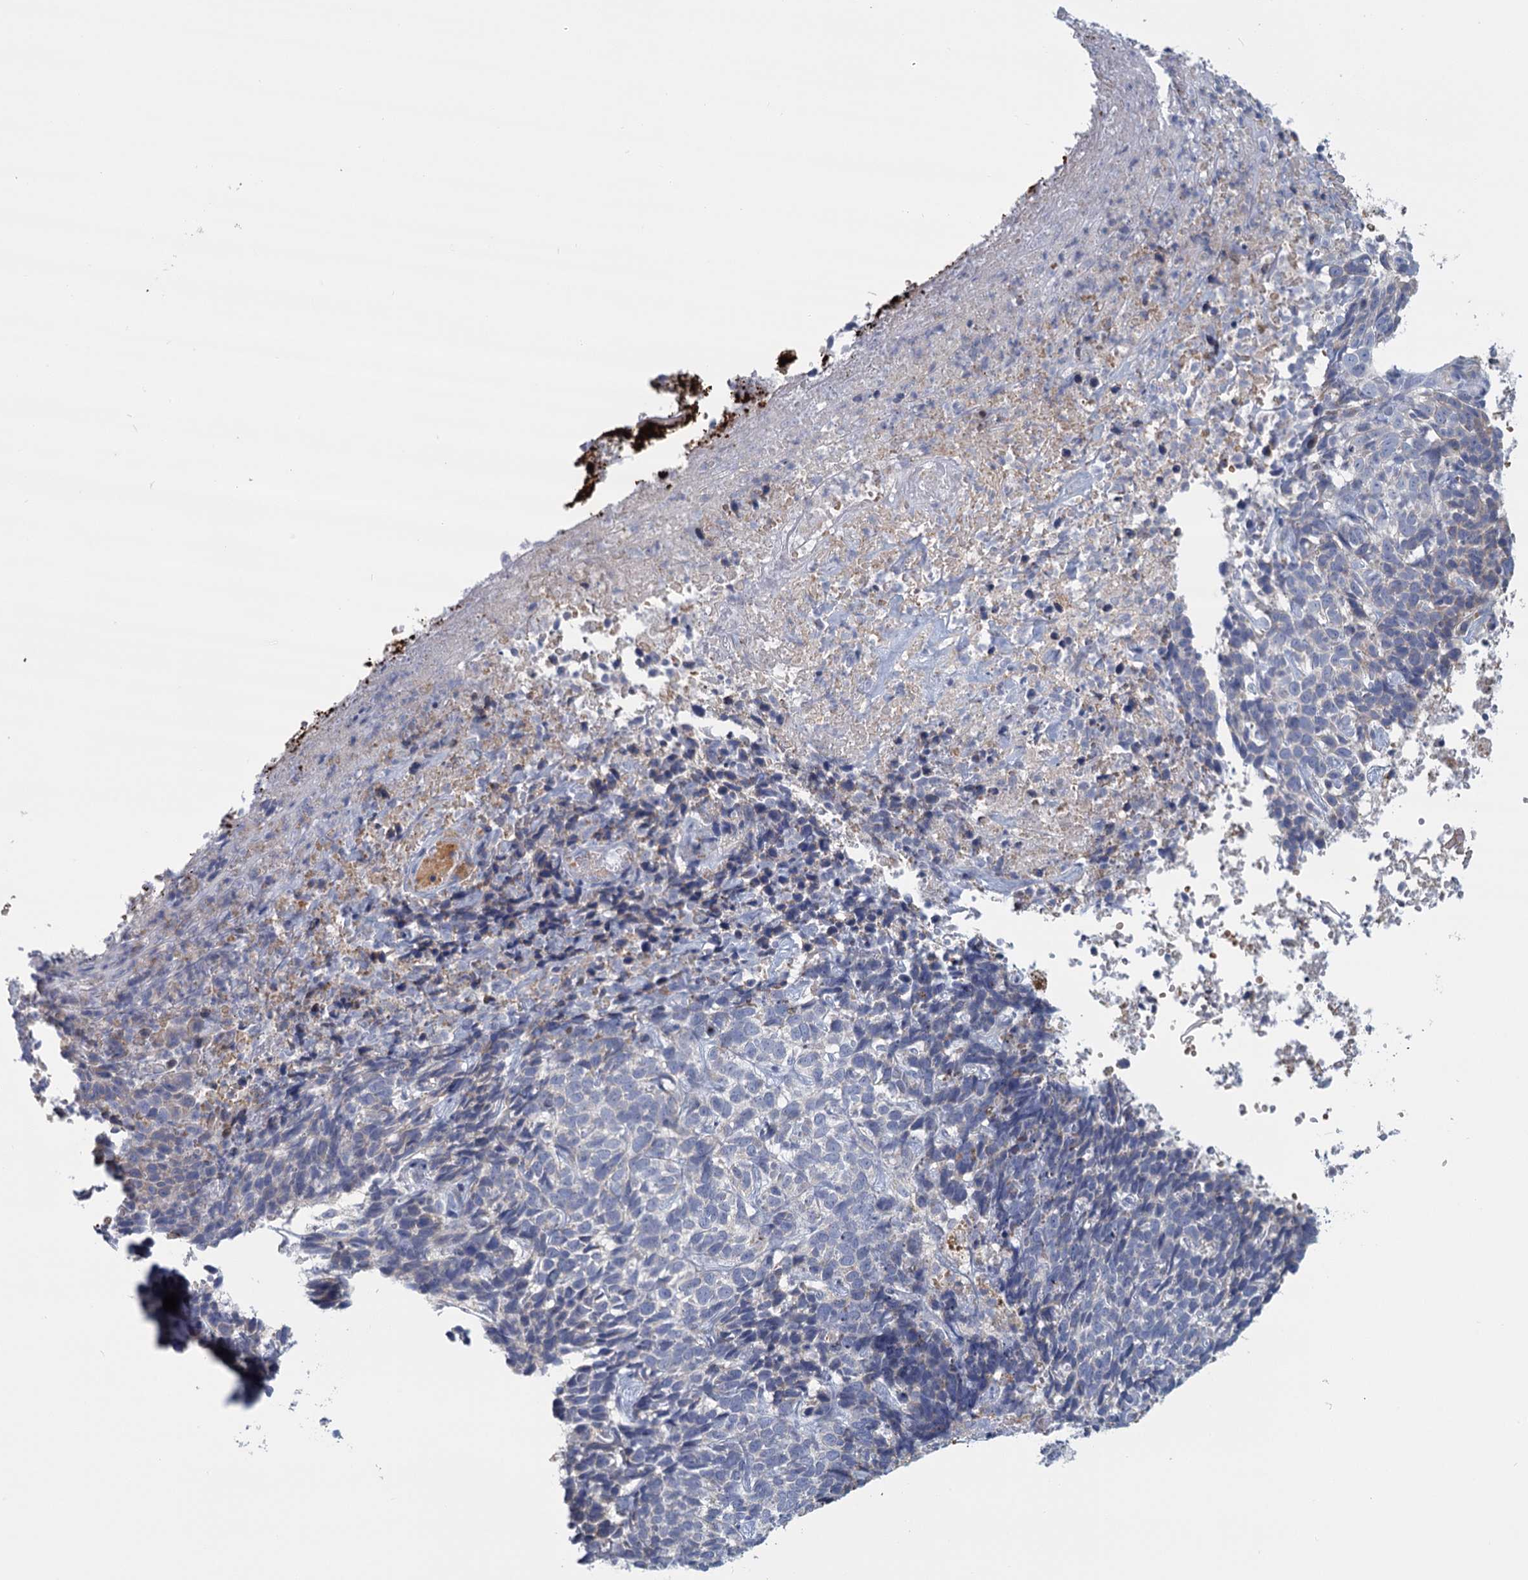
{"staining": {"intensity": "negative", "quantity": "none", "location": "none"}, "tissue": "skin cancer", "cell_type": "Tumor cells", "image_type": "cancer", "snomed": [{"axis": "morphology", "description": "Basal cell carcinoma"}, {"axis": "topography", "description": "Skin"}], "caption": "Image shows no protein staining in tumor cells of skin cancer tissue. (Immunohistochemistry, brightfield microscopy, high magnification).", "gene": "ANKRD16", "patient": {"sex": "female", "age": 84}}